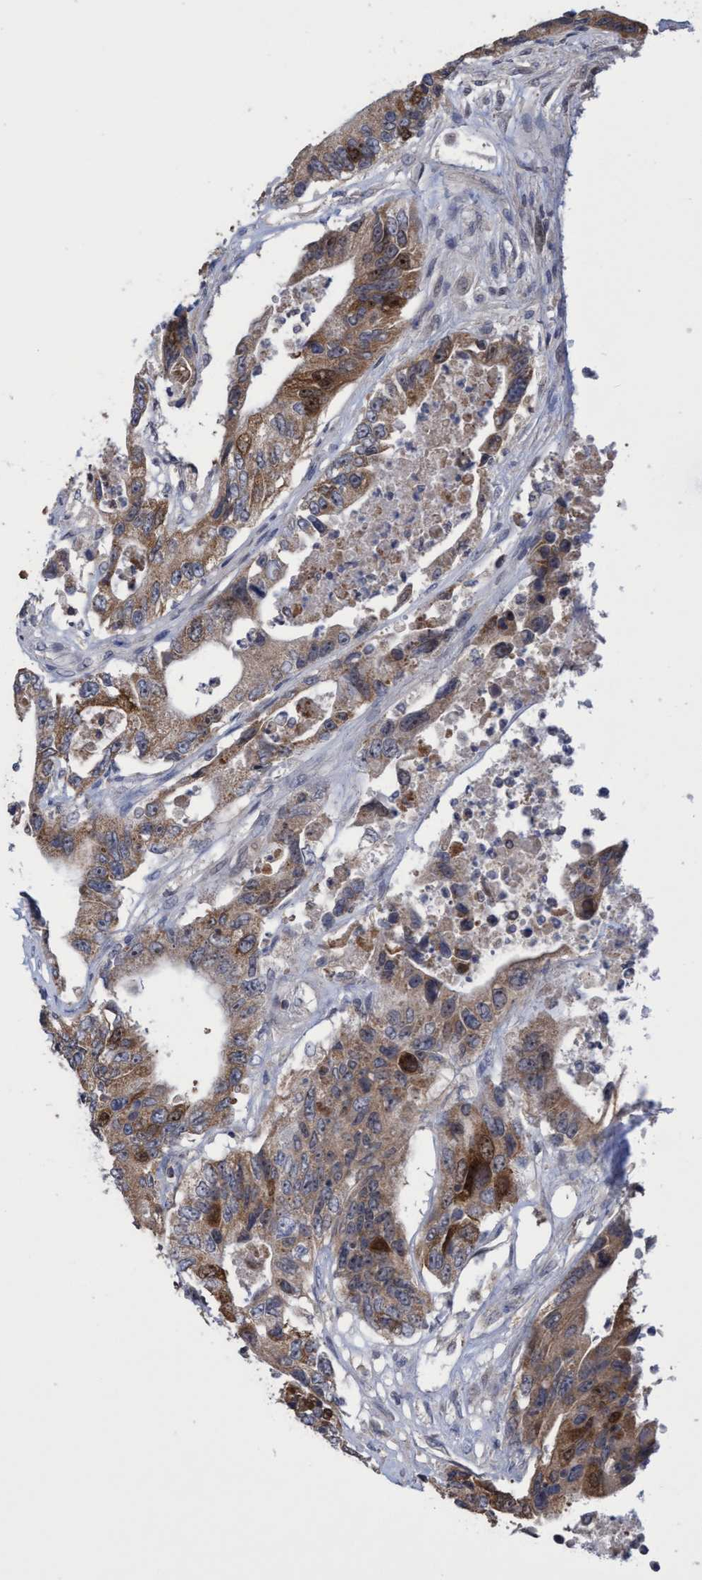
{"staining": {"intensity": "moderate", "quantity": ">75%", "location": "cytoplasmic/membranous,nuclear"}, "tissue": "colorectal cancer", "cell_type": "Tumor cells", "image_type": "cancer", "snomed": [{"axis": "morphology", "description": "Adenocarcinoma, NOS"}, {"axis": "topography", "description": "Colon"}], "caption": "Moderate cytoplasmic/membranous and nuclear staining is appreciated in about >75% of tumor cells in colorectal cancer (adenocarcinoma). The staining is performed using DAB (3,3'-diaminobenzidine) brown chromogen to label protein expression. The nuclei are counter-stained blue using hematoxylin.", "gene": "SLBP", "patient": {"sex": "female", "age": 77}}